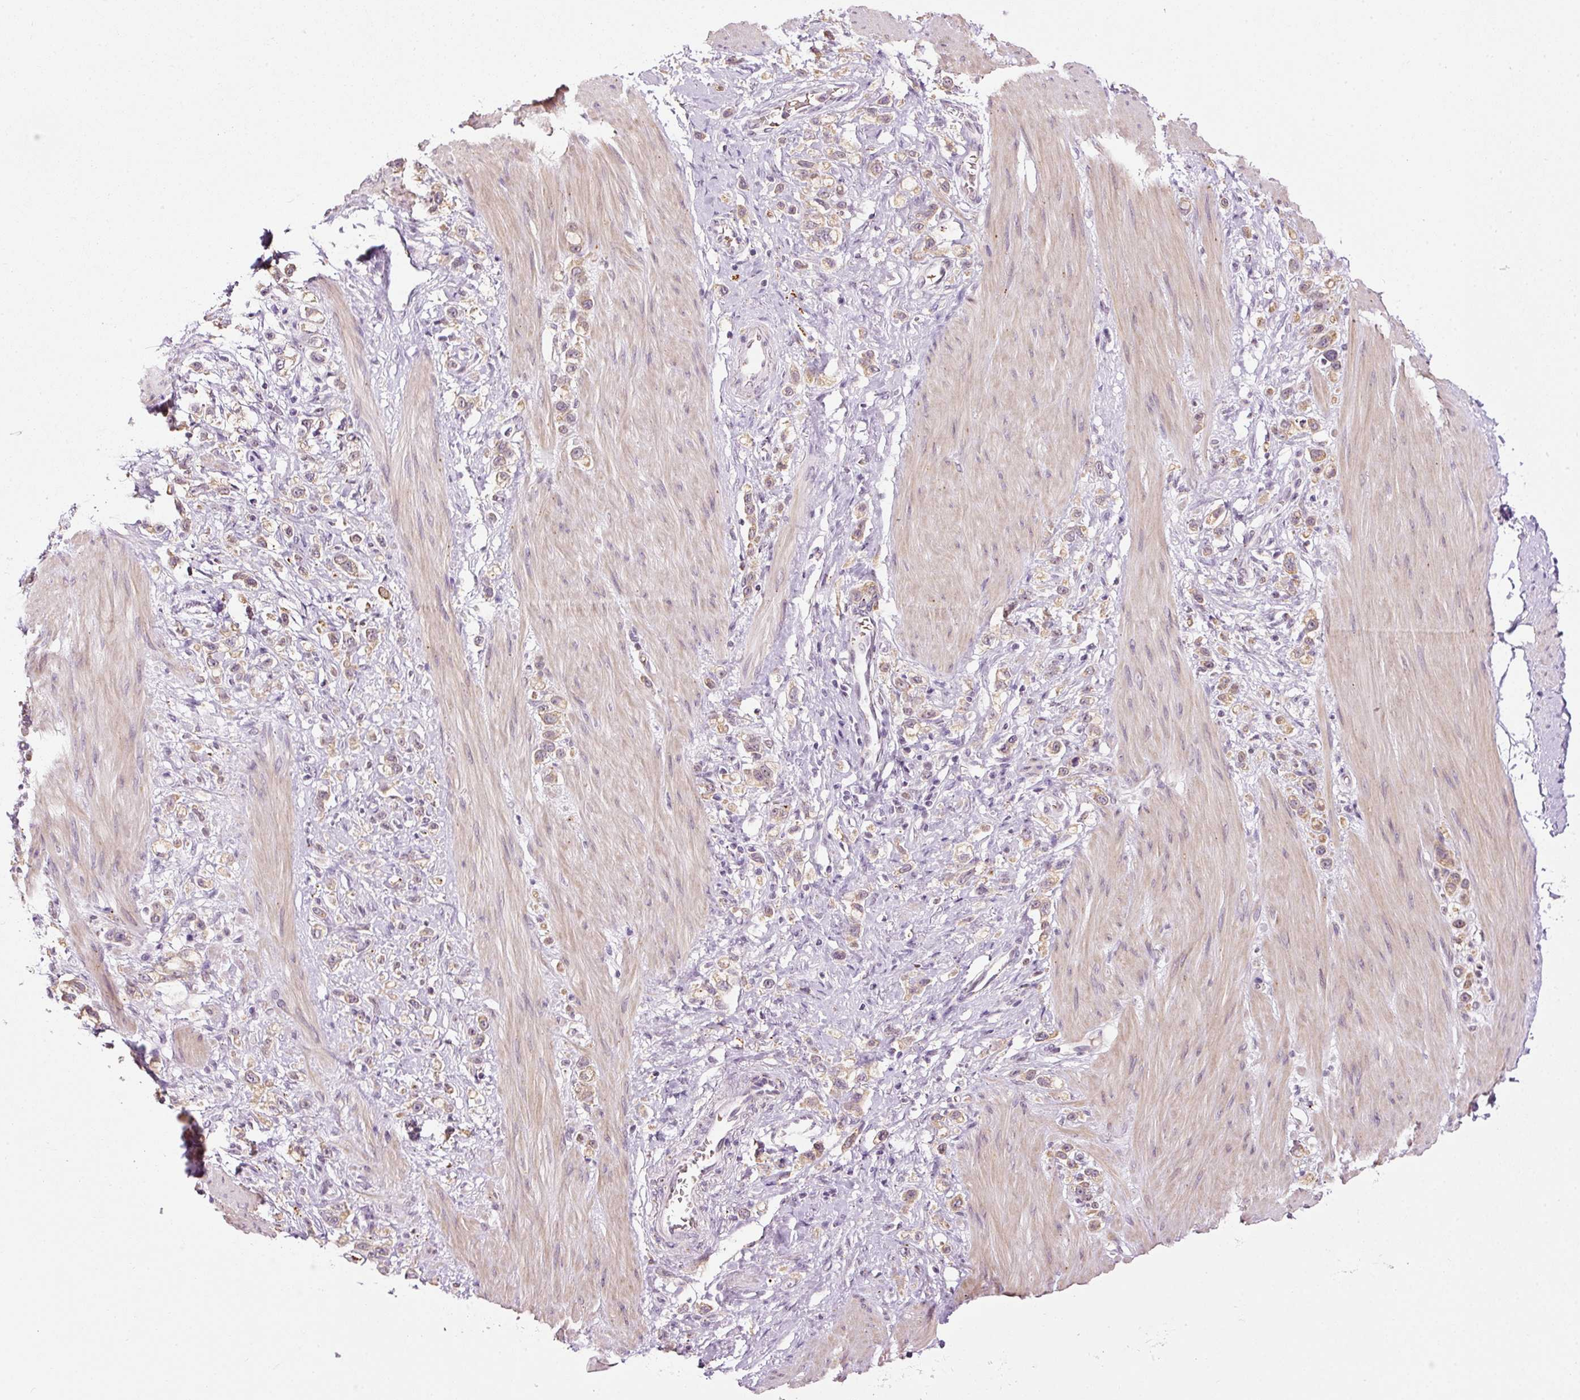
{"staining": {"intensity": "weak", "quantity": ">75%", "location": "cytoplasmic/membranous"}, "tissue": "stomach cancer", "cell_type": "Tumor cells", "image_type": "cancer", "snomed": [{"axis": "morphology", "description": "Adenocarcinoma, NOS"}, {"axis": "topography", "description": "Stomach"}], "caption": "This micrograph displays immunohistochemistry (IHC) staining of stomach adenocarcinoma, with low weak cytoplasmic/membranous staining in about >75% of tumor cells.", "gene": "ZNF639", "patient": {"sex": "female", "age": 65}}